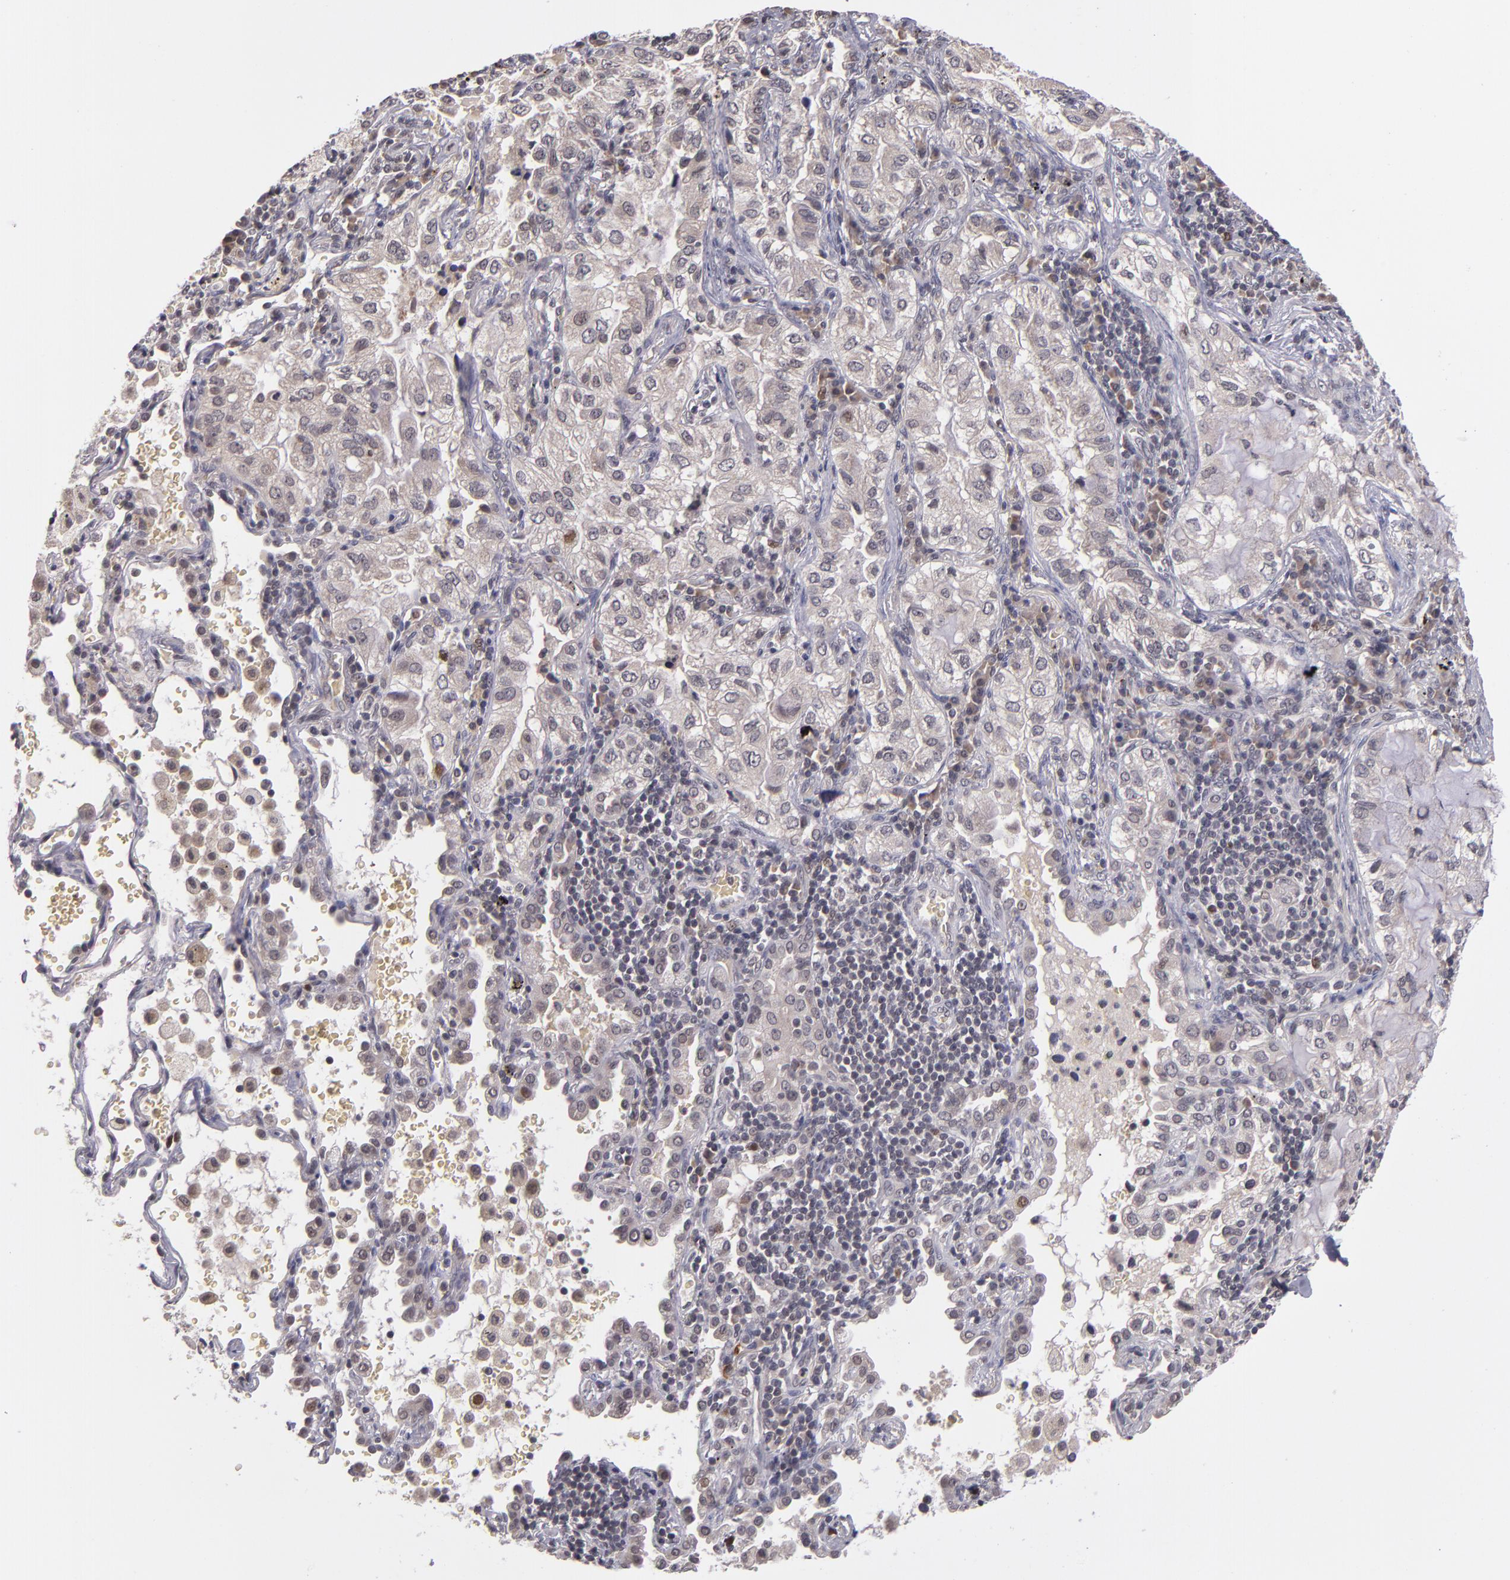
{"staining": {"intensity": "moderate", "quantity": "<25%", "location": "cytoplasmic/membranous"}, "tissue": "lung cancer", "cell_type": "Tumor cells", "image_type": "cancer", "snomed": [{"axis": "morphology", "description": "Adenocarcinoma, NOS"}, {"axis": "topography", "description": "Lung"}], "caption": "Human lung cancer (adenocarcinoma) stained for a protein (brown) exhibits moderate cytoplasmic/membranous positive expression in about <25% of tumor cells.", "gene": "CDC7", "patient": {"sex": "female", "age": 50}}